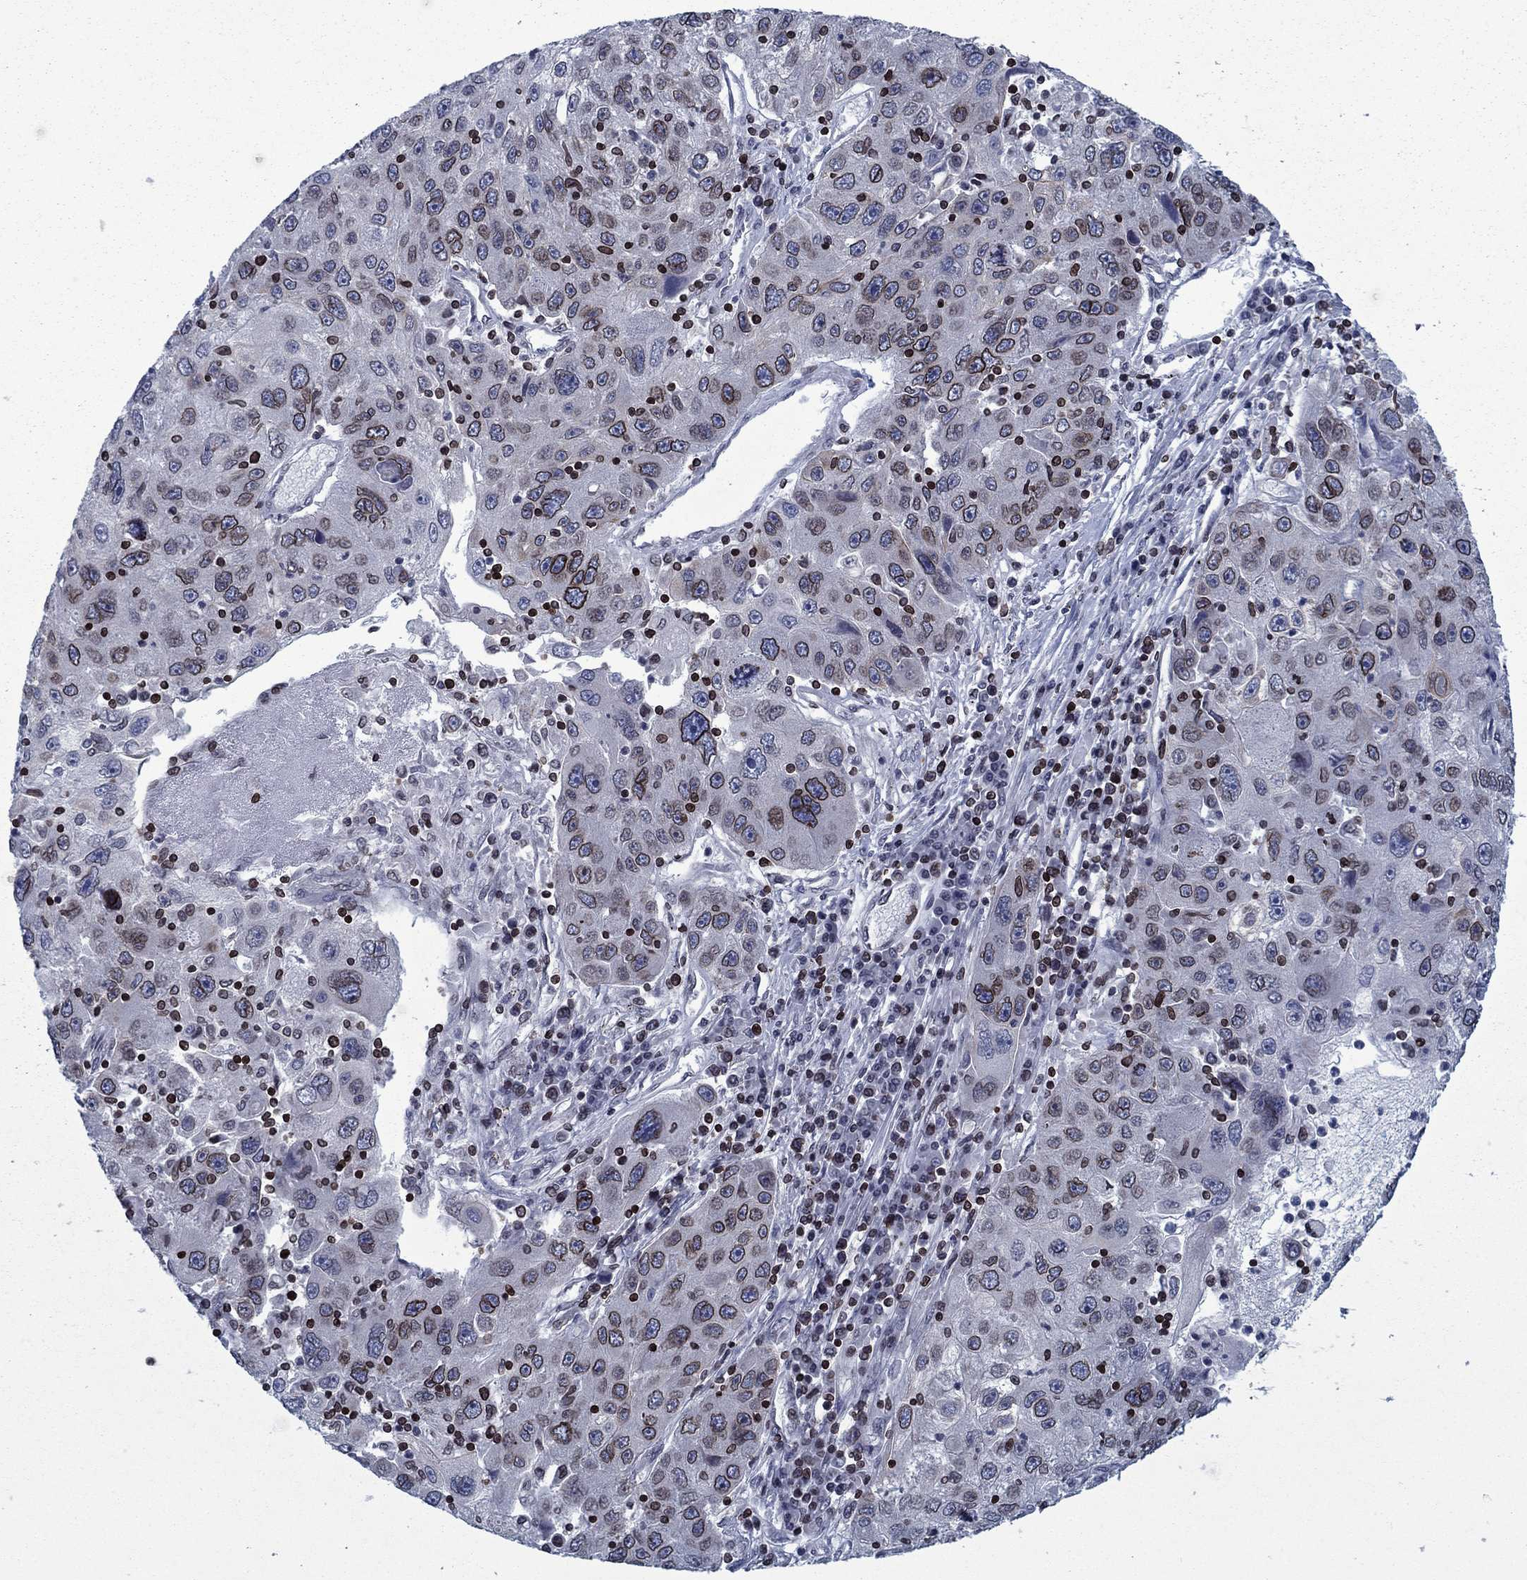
{"staining": {"intensity": "strong", "quantity": "<25%", "location": "cytoplasmic/membranous,nuclear"}, "tissue": "stomach cancer", "cell_type": "Tumor cells", "image_type": "cancer", "snomed": [{"axis": "morphology", "description": "Adenocarcinoma, NOS"}, {"axis": "topography", "description": "Stomach"}], "caption": "About <25% of tumor cells in stomach cancer show strong cytoplasmic/membranous and nuclear protein expression as visualized by brown immunohistochemical staining.", "gene": "SLA", "patient": {"sex": "male", "age": 56}}